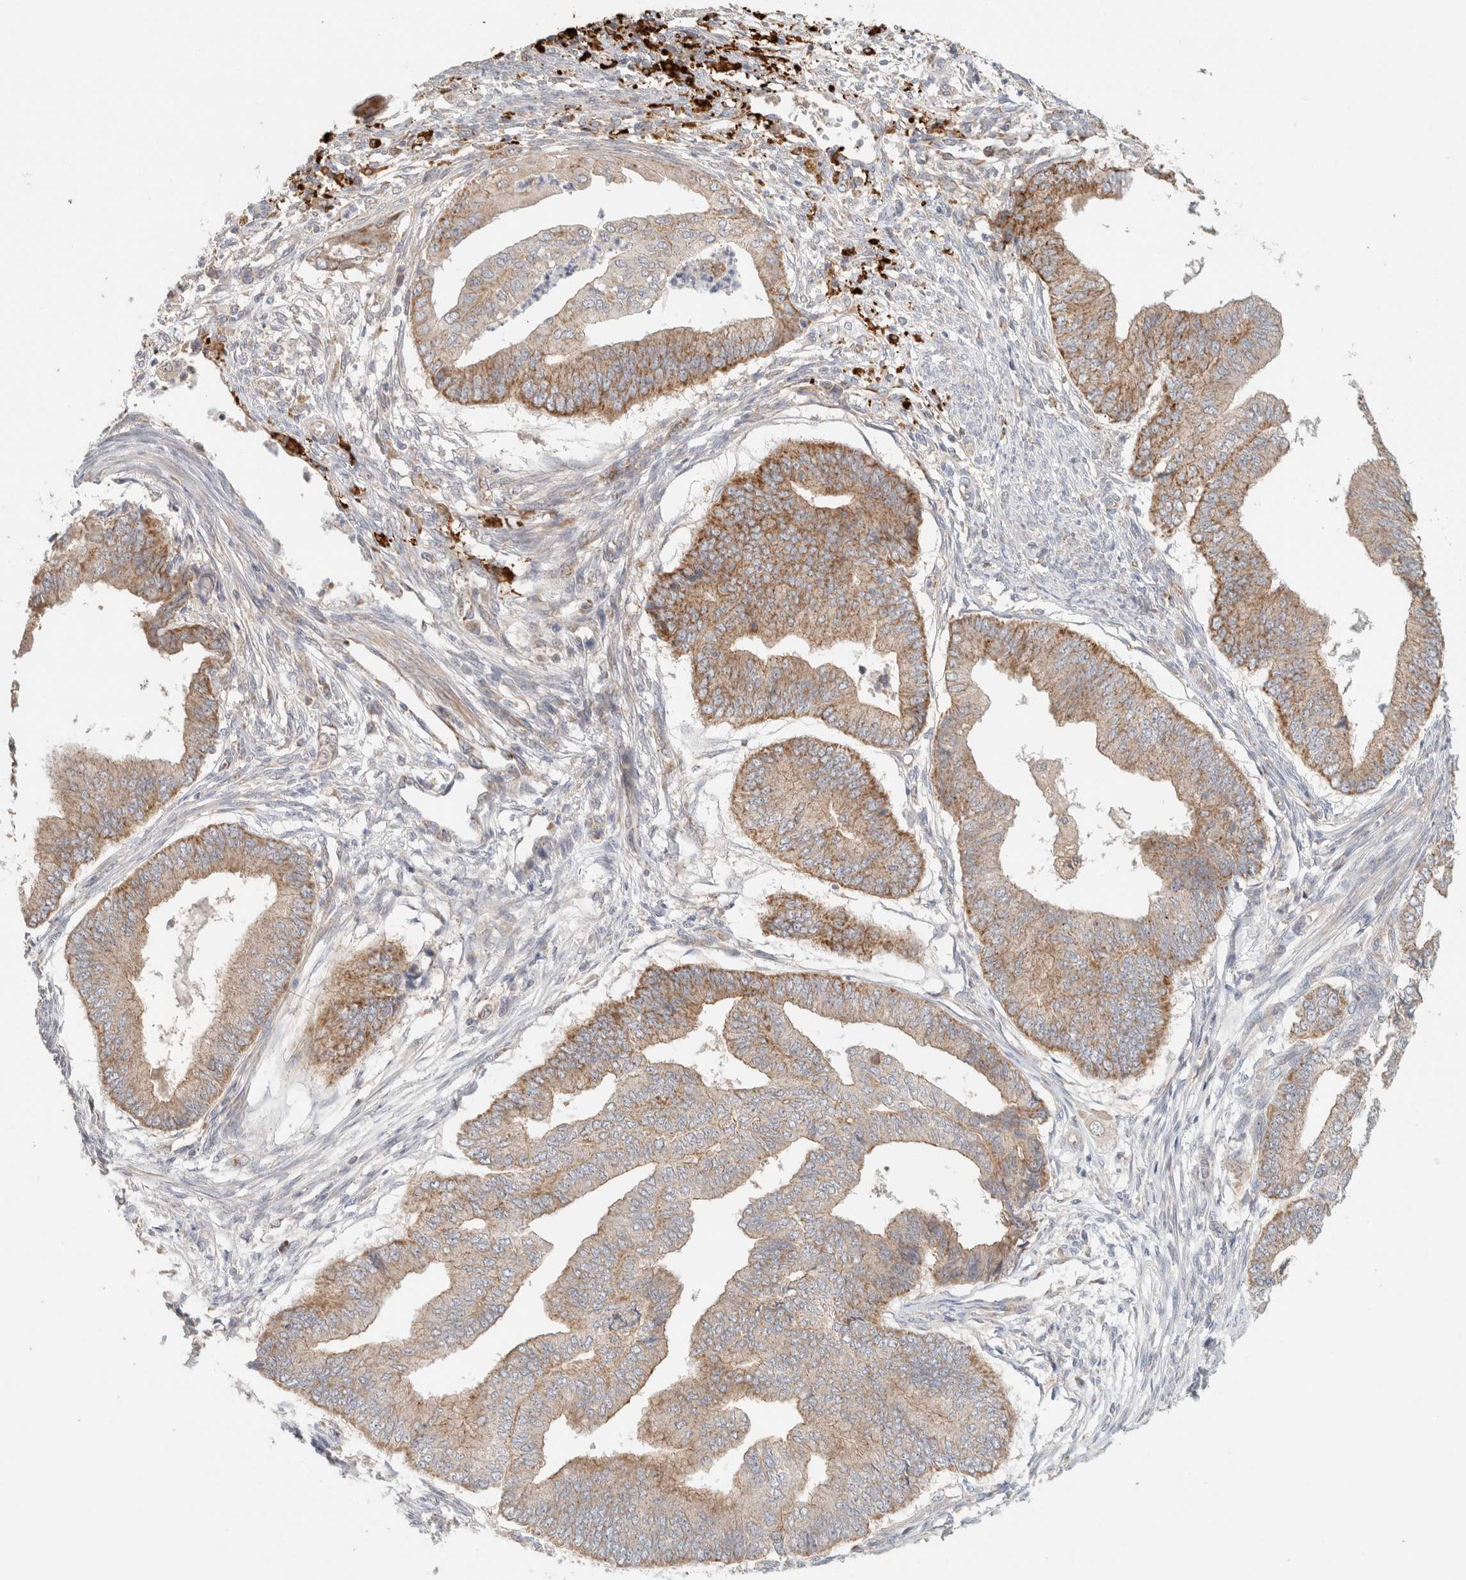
{"staining": {"intensity": "moderate", "quantity": ">75%", "location": "cytoplasmic/membranous"}, "tissue": "endometrial cancer", "cell_type": "Tumor cells", "image_type": "cancer", "snomed": [{"axis": "morphology", "description": "Polyp, NOS"}, {"axis": "morphology", "description": "Adenocarcinoma, NOS"}, {"axis": "morphology", "description": "Adenoma, NOS"}, {"axis": "topography", "description": "Endometrium"}], "caption": "An image of human endometrial cancer (adenoma) stained for a protein shows moderate cytoplasmic/membranous brown staining in tumor cells. The protein is stained brown, and the nuclei are stained in blue (DAB IHC with brightfield microscopy, high magnification).", "gene": "MRM3", "patient": {"sex": "female", "age": 79}}